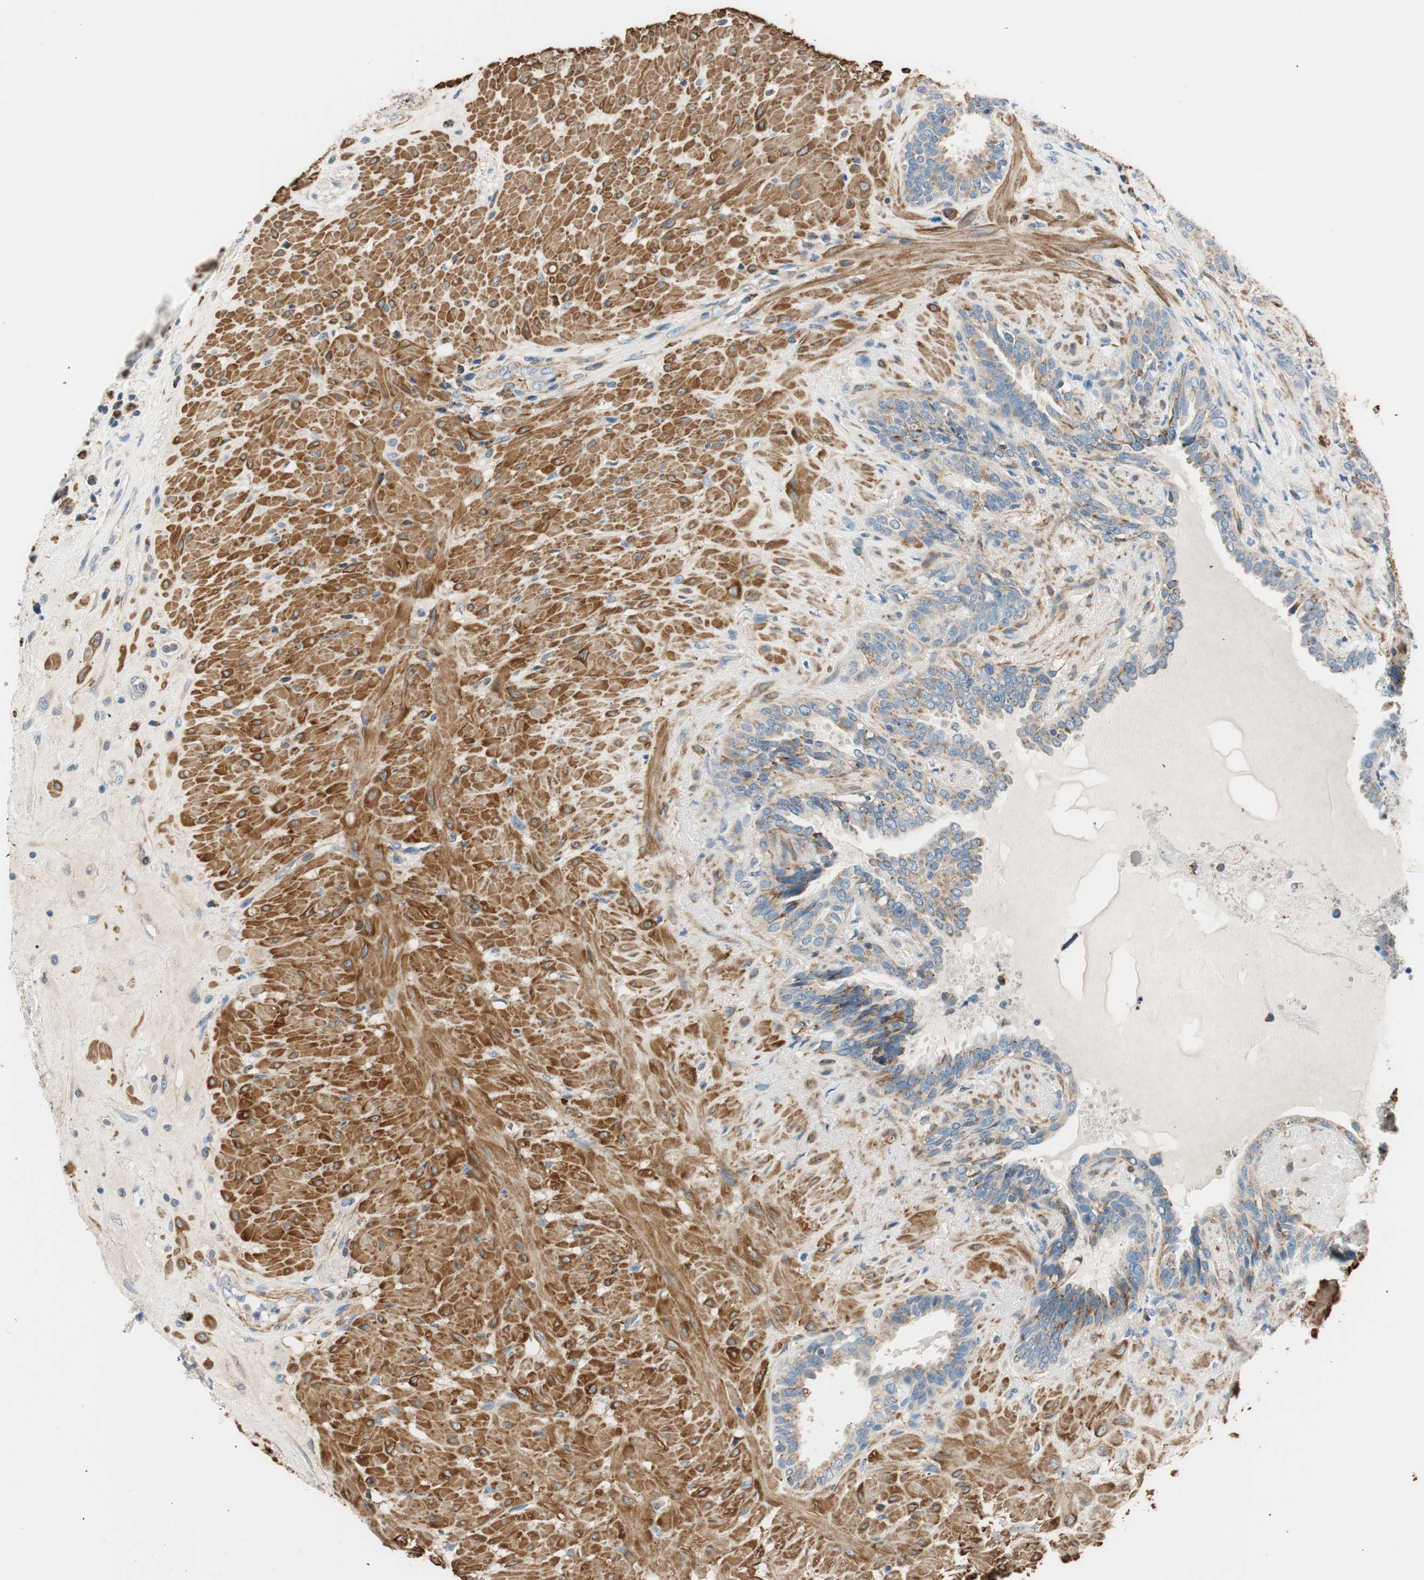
{"staining": {"intensity": "moderate", "quantity": ">75%", "location": "cytoplasmic/membranous"}, "tissue": "seminal vesicle", "cell_type": "Glandular cells", "image_type": "normal", "snomed": [{"axis": "morphology", "description": "Normal tissue, NOS"}, {"axis": "topography", "description": "Seminal veicle"}], "caption": "Brown immunohistochemical staining in normal seminal vesicle demonstrates moderate cytoplasmic/membranous positivity in about >75% of glandular cells. (brown staining indicates protein expression, while blue staining denotes nuclei).", "gene": "RORB", "patient": {"sex": "male", "age": 61}}